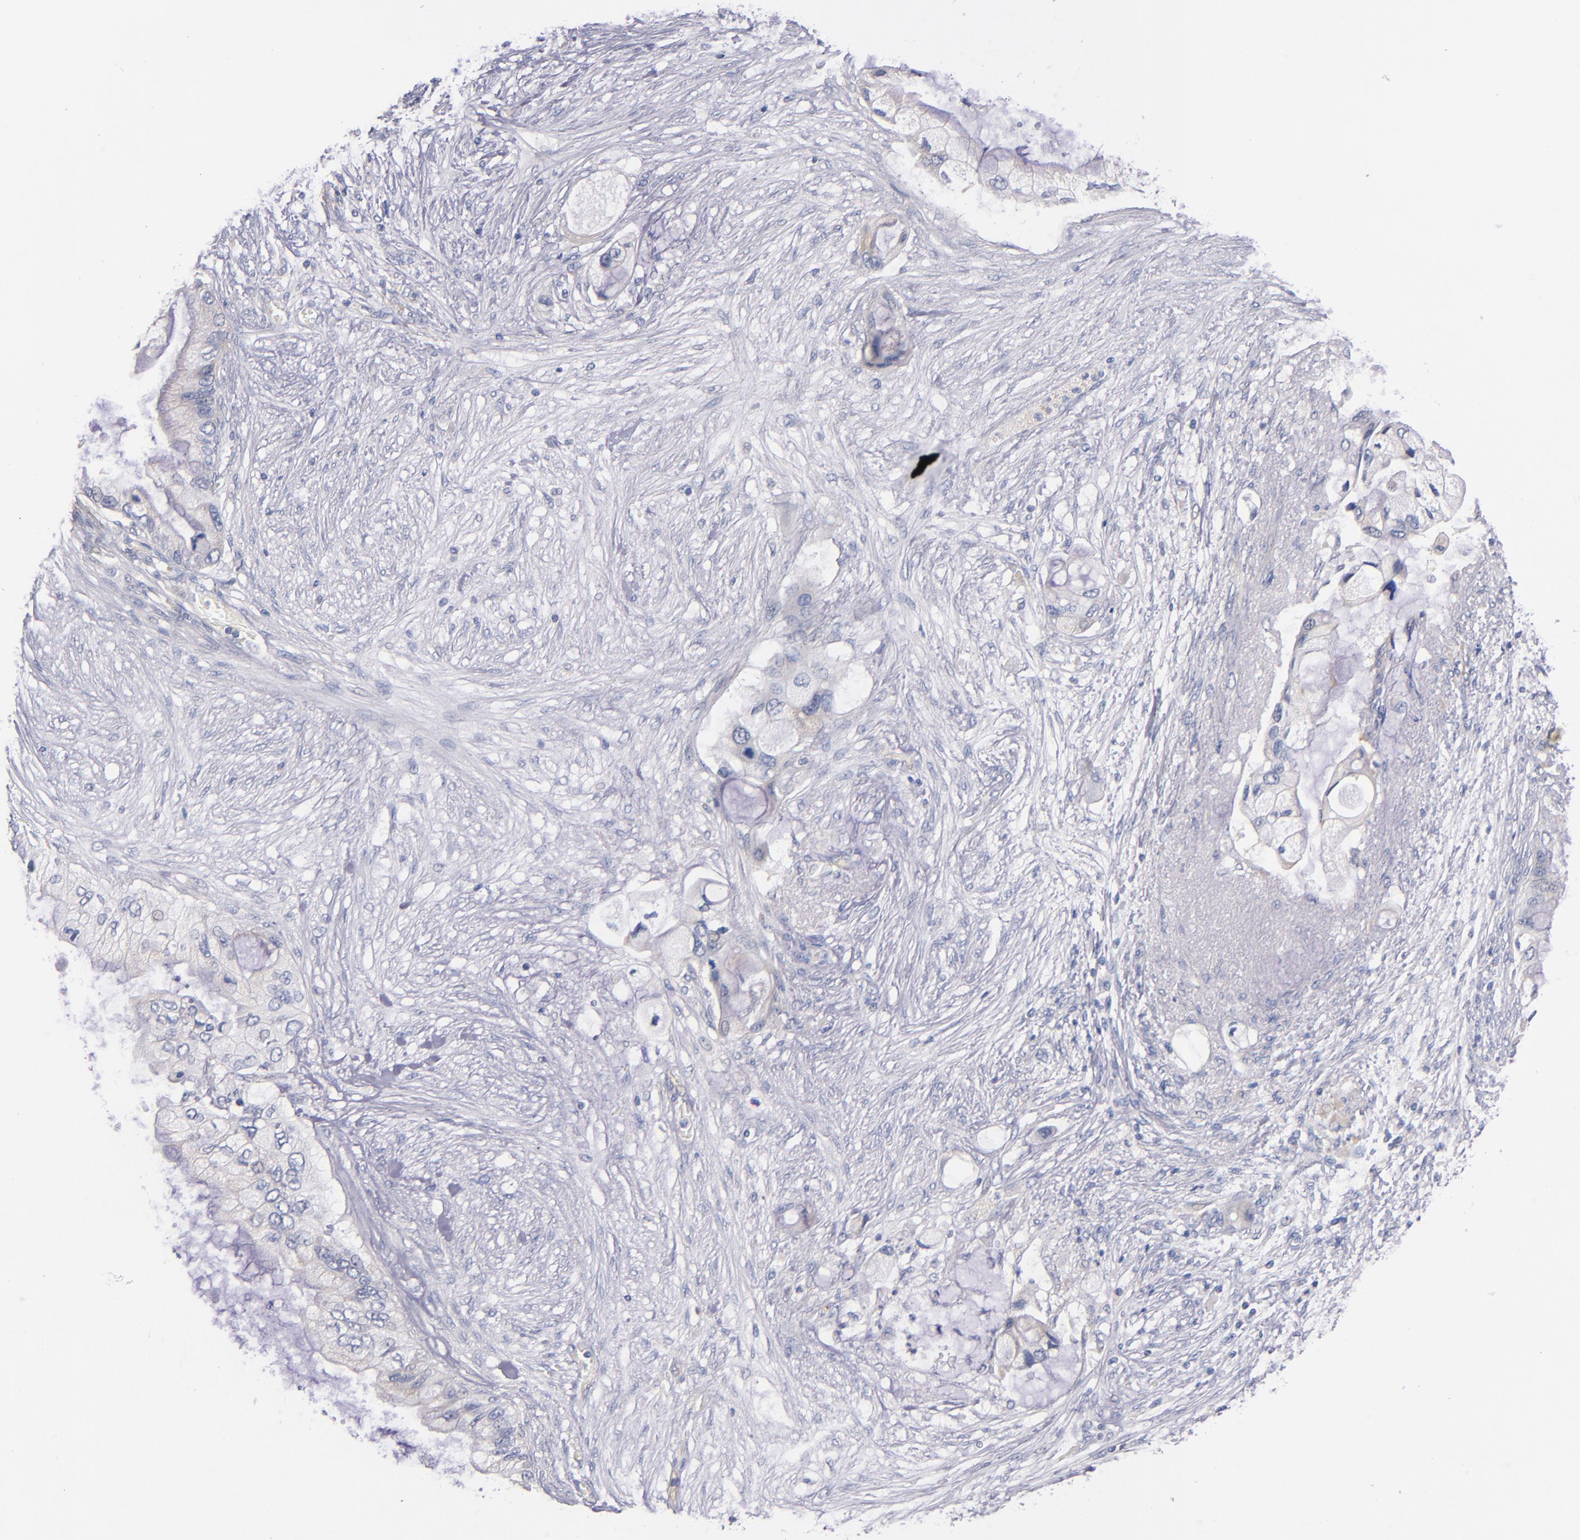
{"staining": {"intensity": "negative", "quantity": "none", "location": "none"}, "tissue": "pancreatic cancer", "cell_type": "Tumor cells", "image_type": "cancer", "snomed": [{"axis": "morphology", "description": "Adenocarcinoma, NOS"}, {"axis": "topography", "description": "Pancreas"}], "caption": "Immunohistochemistry (IHC) of pancreatic cancer (adenocarcinoma) reveals no expression in tumor cells.", "gene": "CNTNAP2", "patient": {"sex": "female", "age": 59}}